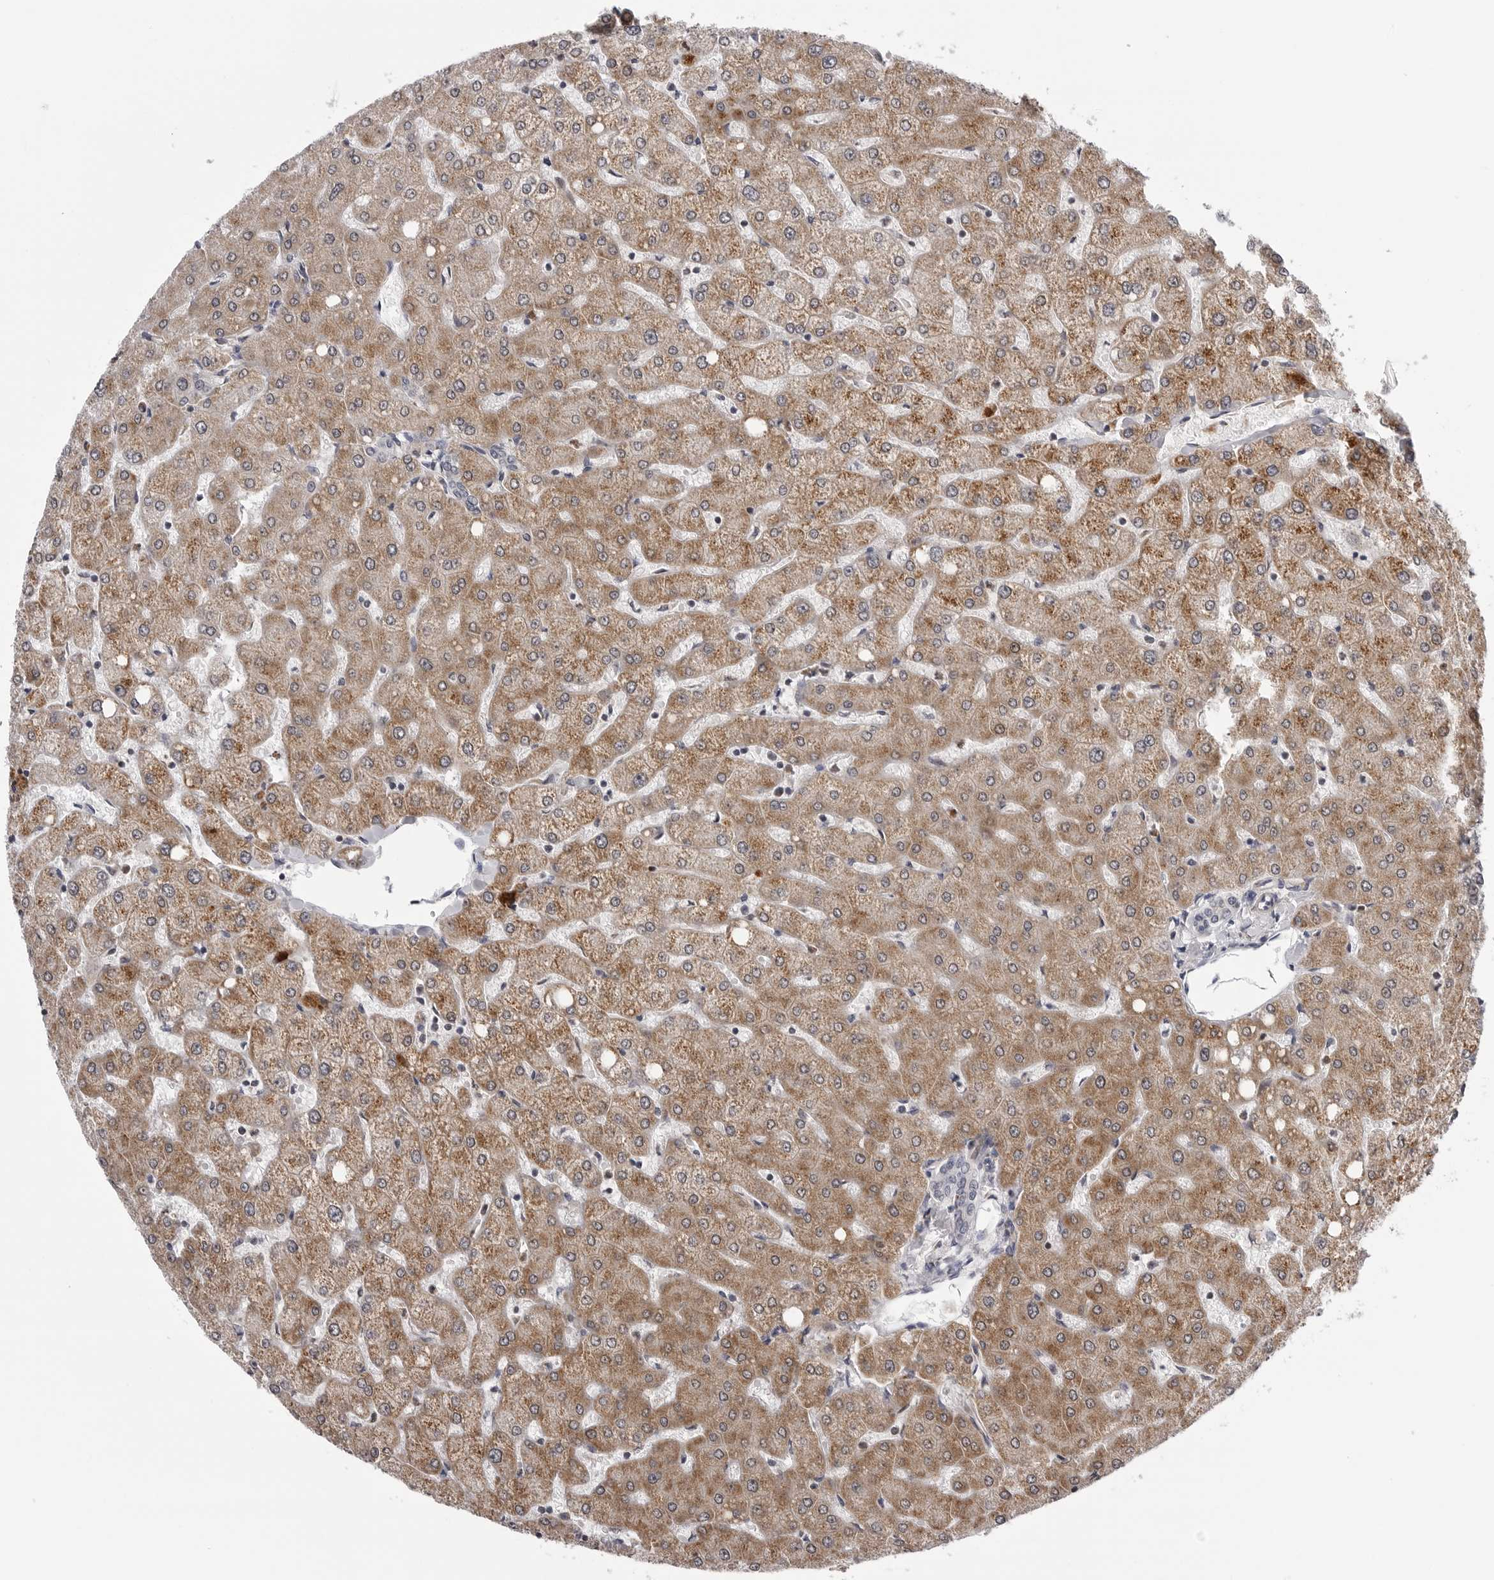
{"staining": {"intensity": "negative", "quantity": "none", "location": "none"}, "tissue": "liver", "cell_type": "Cholangiocytes", "image_type": "normal", "snomed": [{"axis": "morphology", "description": "Normal tissue, NOS"}, {"axis": "topography", "description": "Liver"}], "caption": "An immunohistochemistry (IHC) photomicrograph of unremarkable liver is shown. There is no staining in cholangiocytes of liver. Nuclei are stained in blue.", "gene": "CDK20", "patient": {"sex": "female", "age": 54}}